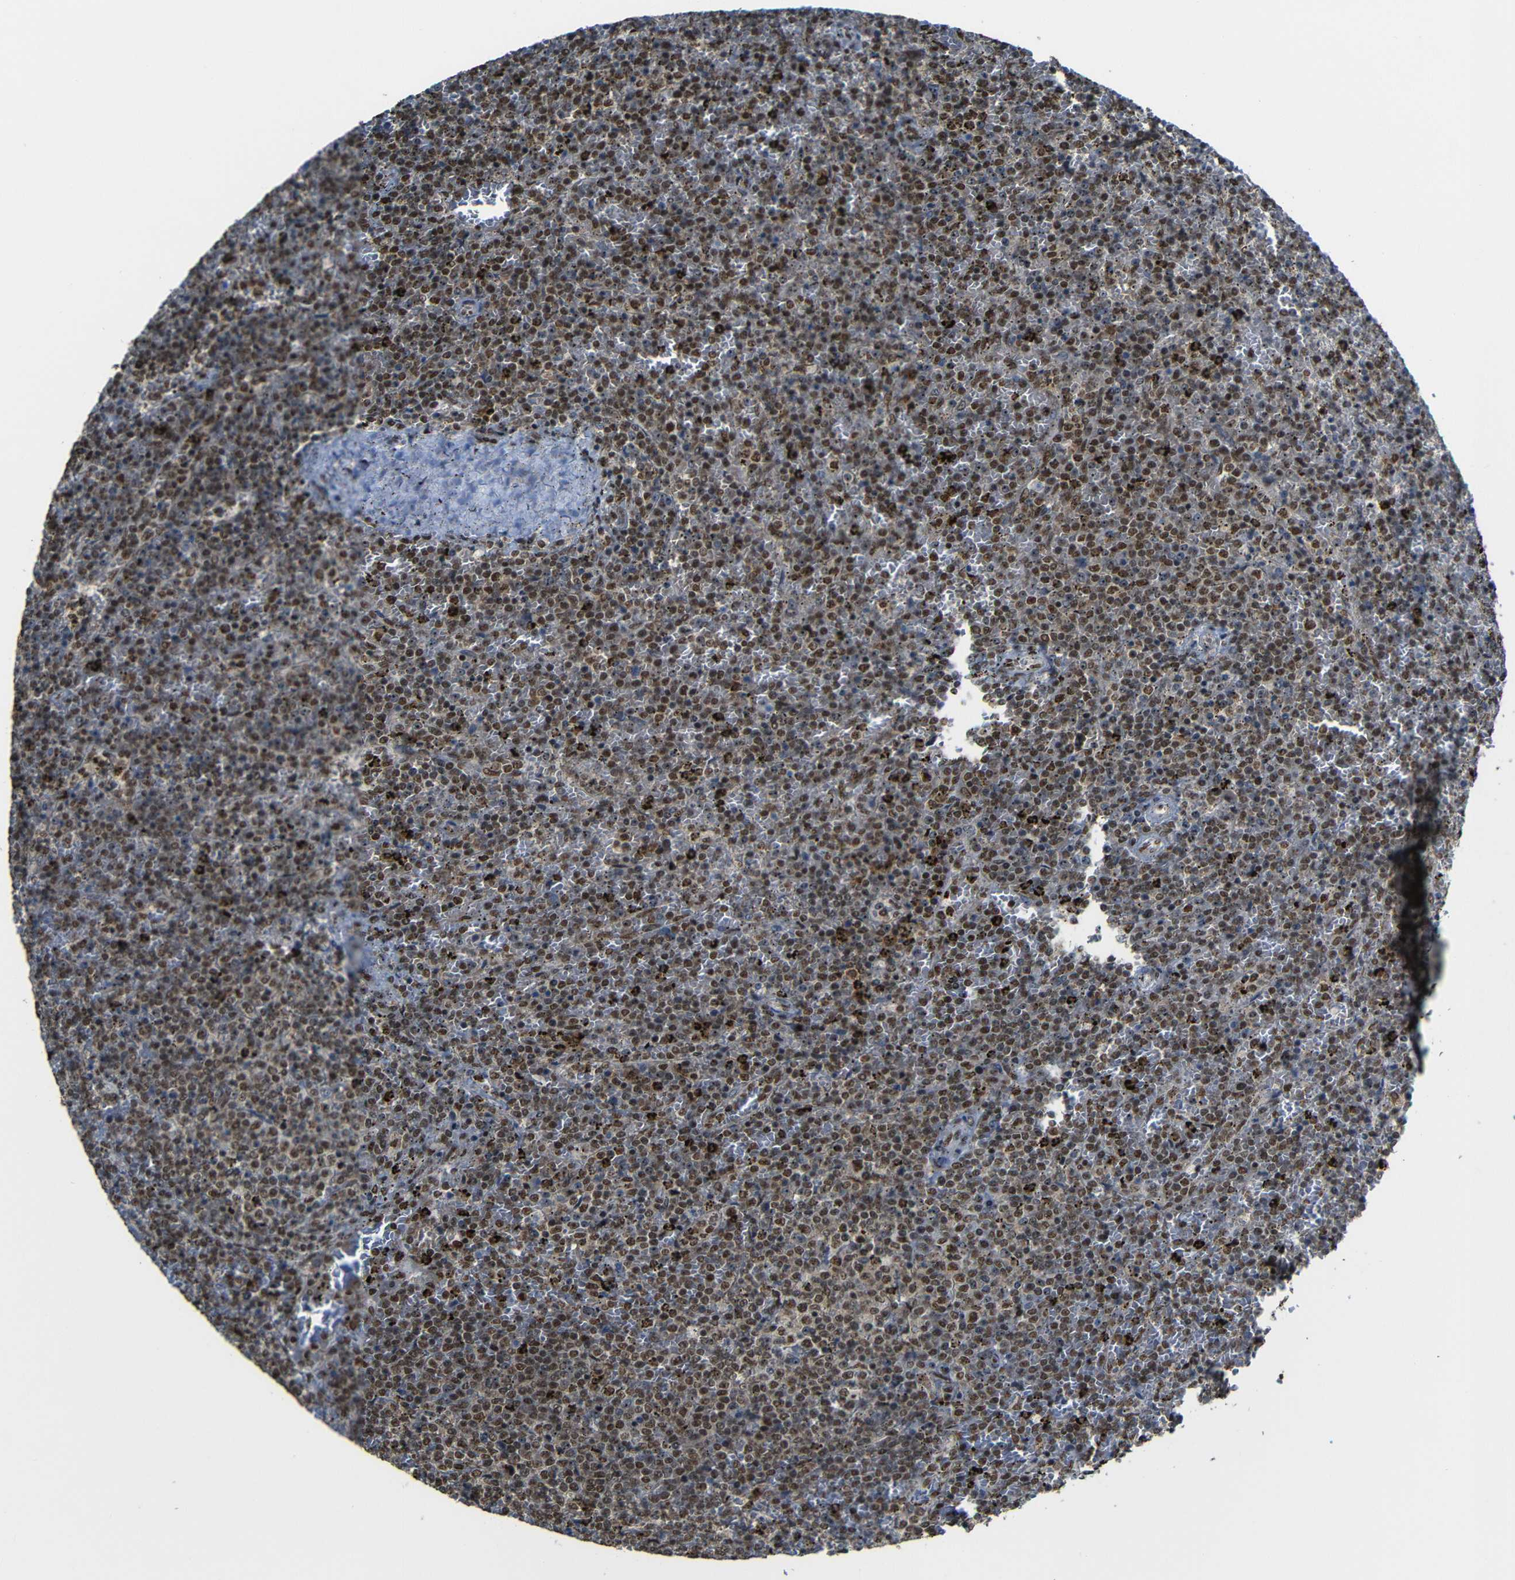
{"staining": {"intensity": "moderate", "quantity": ">75%", "location": "nuclear"}, "tissue": "lymphoma", "cell_type": "Tumor cells", "image_type": "cancer", "snomed": [{"axis": "morphology", "description": "Malignant lymphoma, non-Hodgkin's type, Low grade"}, {"axis": "topography", "description": "Spleen"}], "caption": "An IHC image of neoplastic tissue is shown. Protein staining in brown shows moderate nuclear positivity in lymphoma within tumor cells.", "gene": "TCF7L2", "patient": {"sex": "female", "age": 77}}